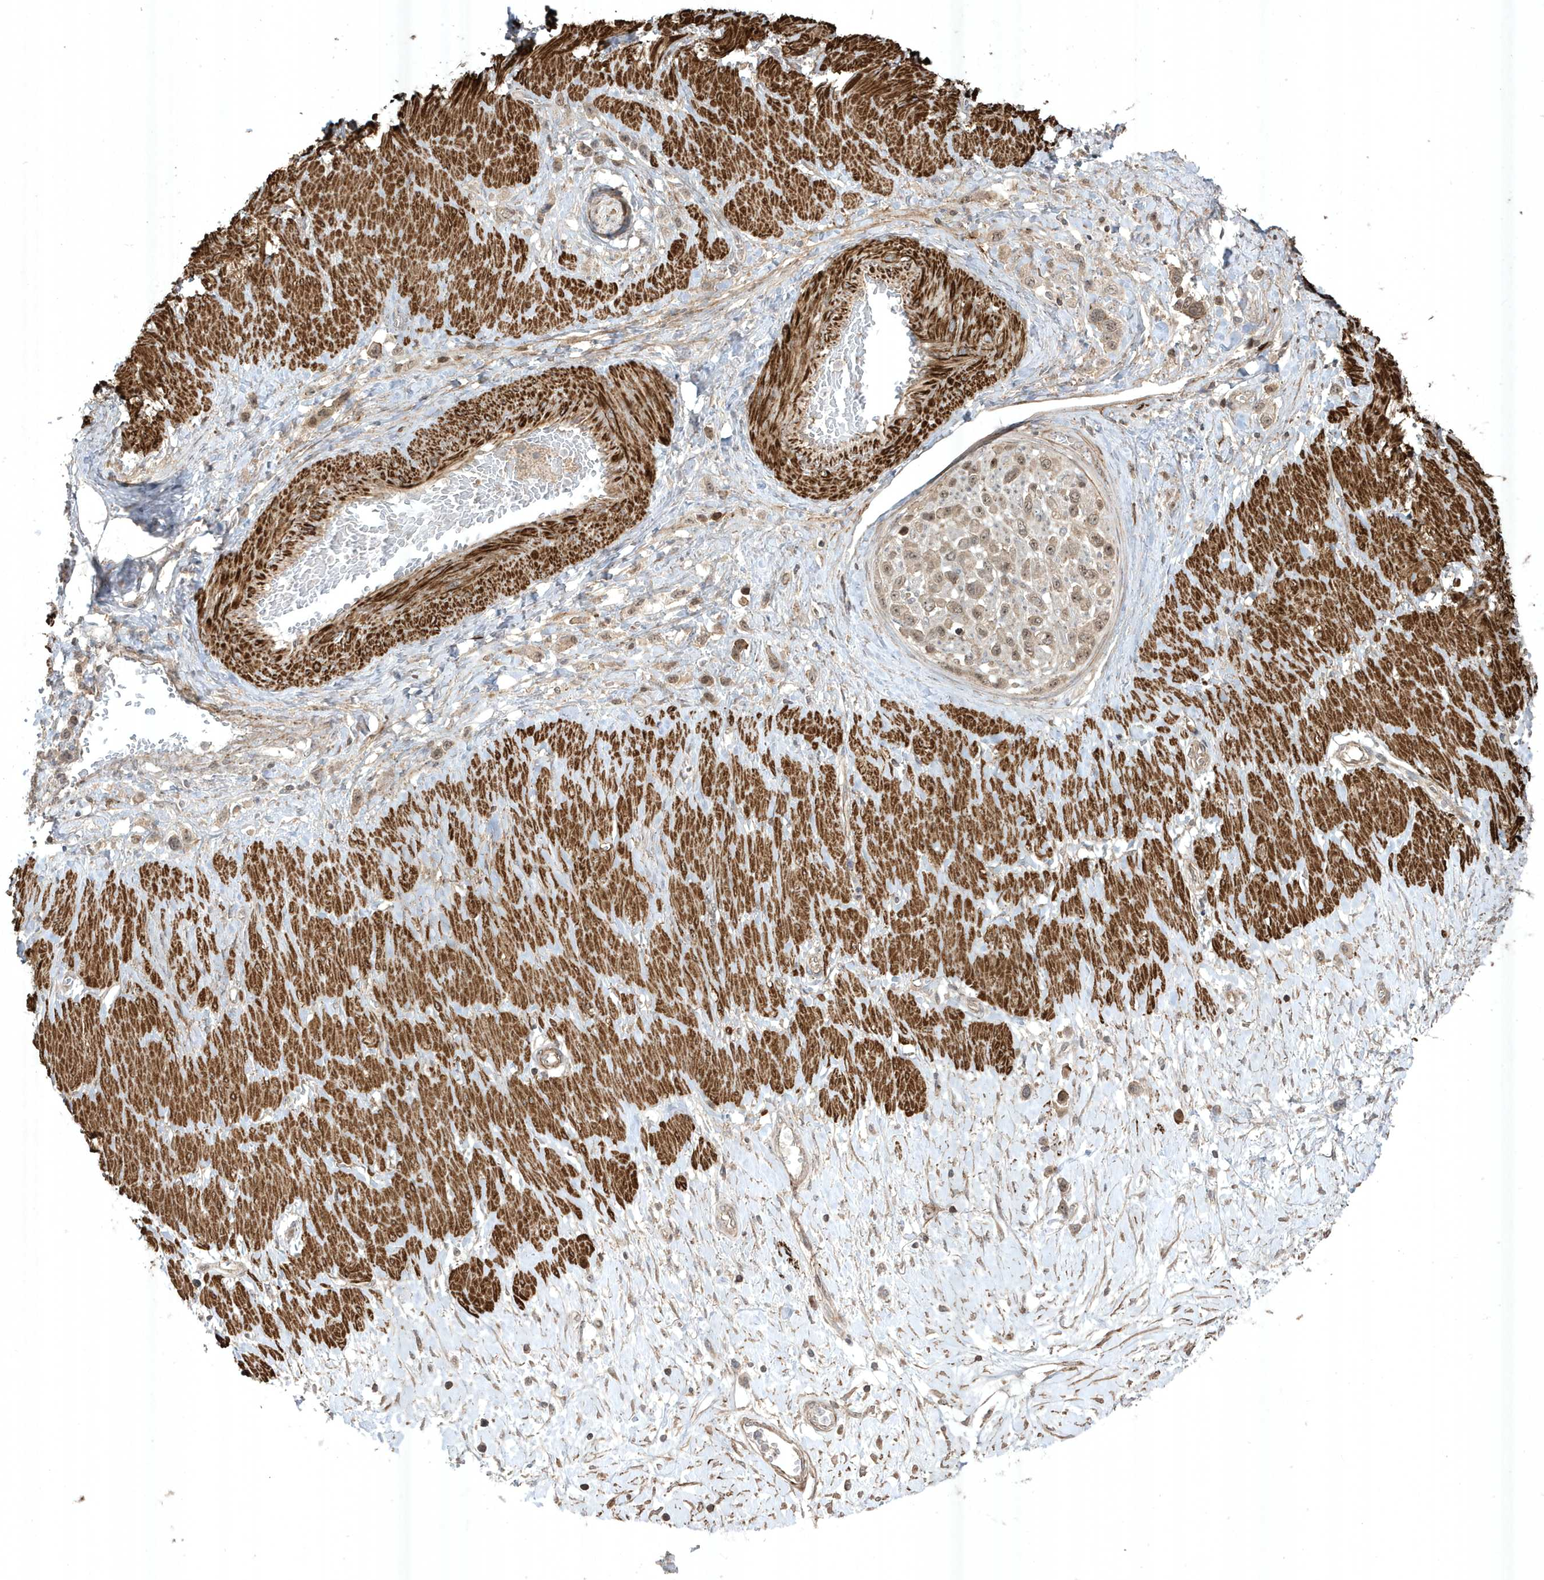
{"staining": {"intensity": "weak", "quantity": "<25%", "location": "cytoplasmic/membranous"}, "tissue": "stomach cancer", "cell_type": "Tumor cells", "image_type": "cancer", "snomed": [{"axis": "morphology", "description": "Normal tissue, NOS"}, {"axis": "morphology", "description": "Adenocarcinoma, NOS"}, {"axis": "topography", "description": "Stomach, upper"}, {"axis": "topography", "description": "Stomach"}], "caption": "DAB immunohistochemical staining of stomach cancer demonstrates no significant expression in tumor cells.", "gene": "CETN3", "patient": {"sex": "female", "age": 65}}